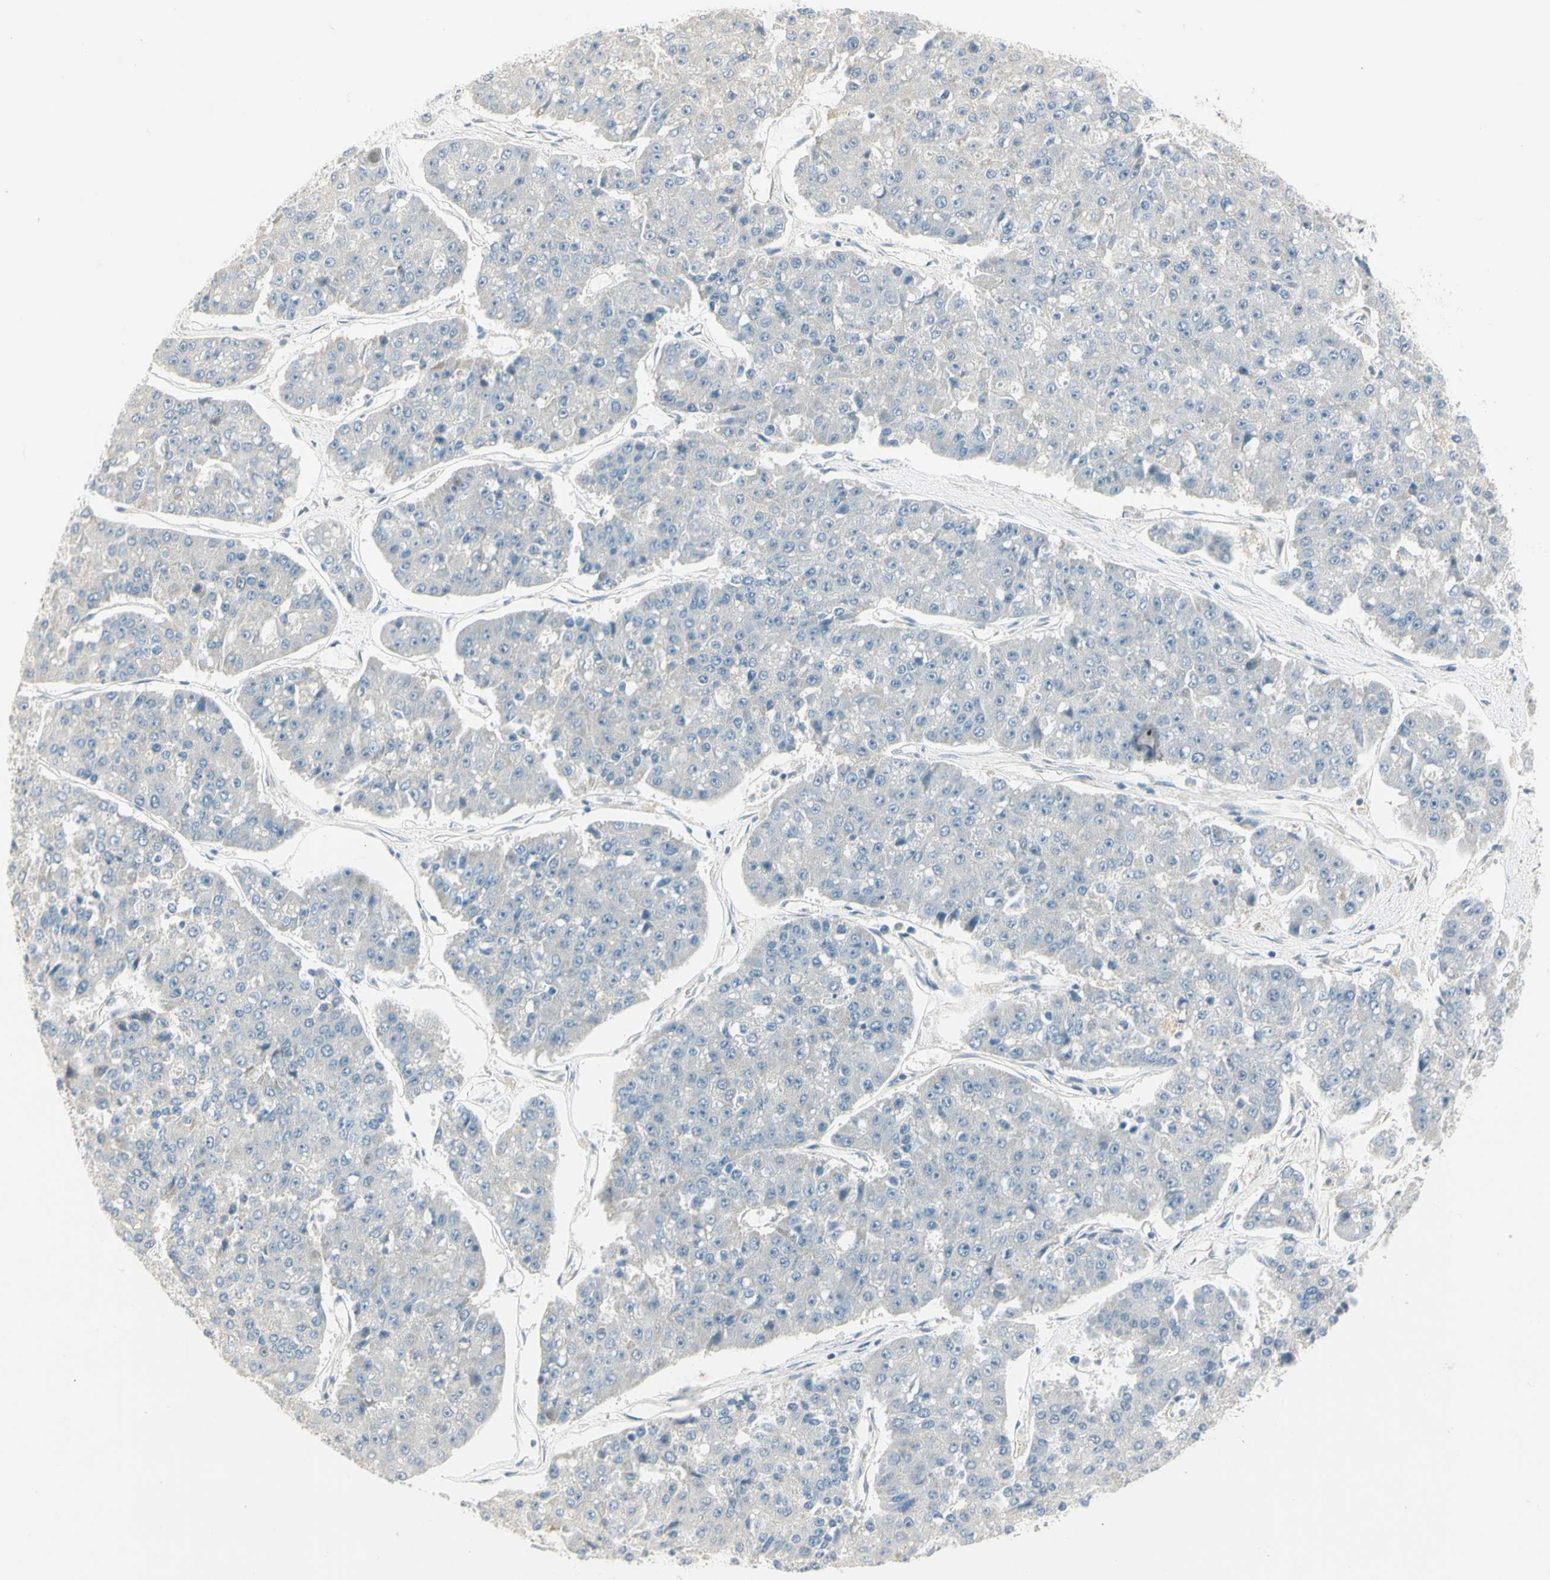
{"staining": {"intensity": "negative", "quantity": "none", "location": "none"}, "tissue": "pancreatic cancer", "cell_type": "Tumor cells", "image_type": "cancer", "snomed": [{"axis": "morphology", "description": "Adenocarcinoma, NOS"}, {"axis": "topography", "description": "Pancreas"}], "caption": "Pancreatic cancer stained for a protein using immunohistochemistry displays no expression tumor cells.", "gene": "ADGRA3", "patient": {"sex": "male", "age": 50}}